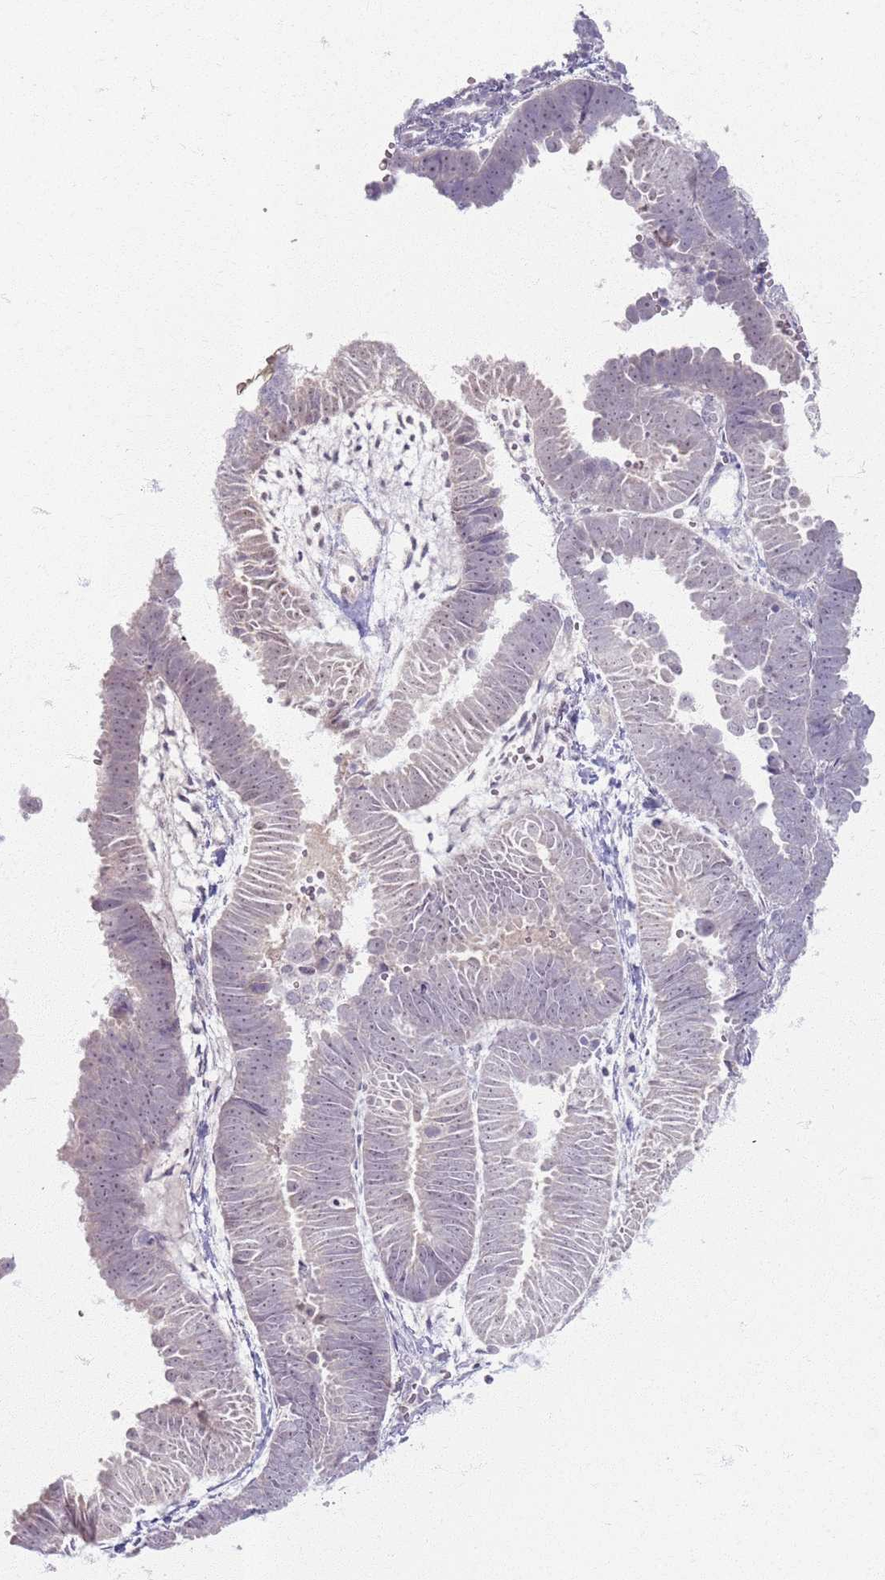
{"staining": {"intensity": "negative", "quantity": "none", "location": "none"}, "tissue": "endometrial cancer", "cell_type": "Tumor cells", "image_type": "cancer", "snomed": [{"axis": "morphology", "description": "Adenocarcinoma, NOS"}, {"axis": "topography", "description": "Endometrium"}], "caption": "This is a micrograph of IHC staining of endometrial cancer, which shows no expression in tumor cells.", "gene": "CRIPT", "patient": {"sex": "female", "age": 75}}